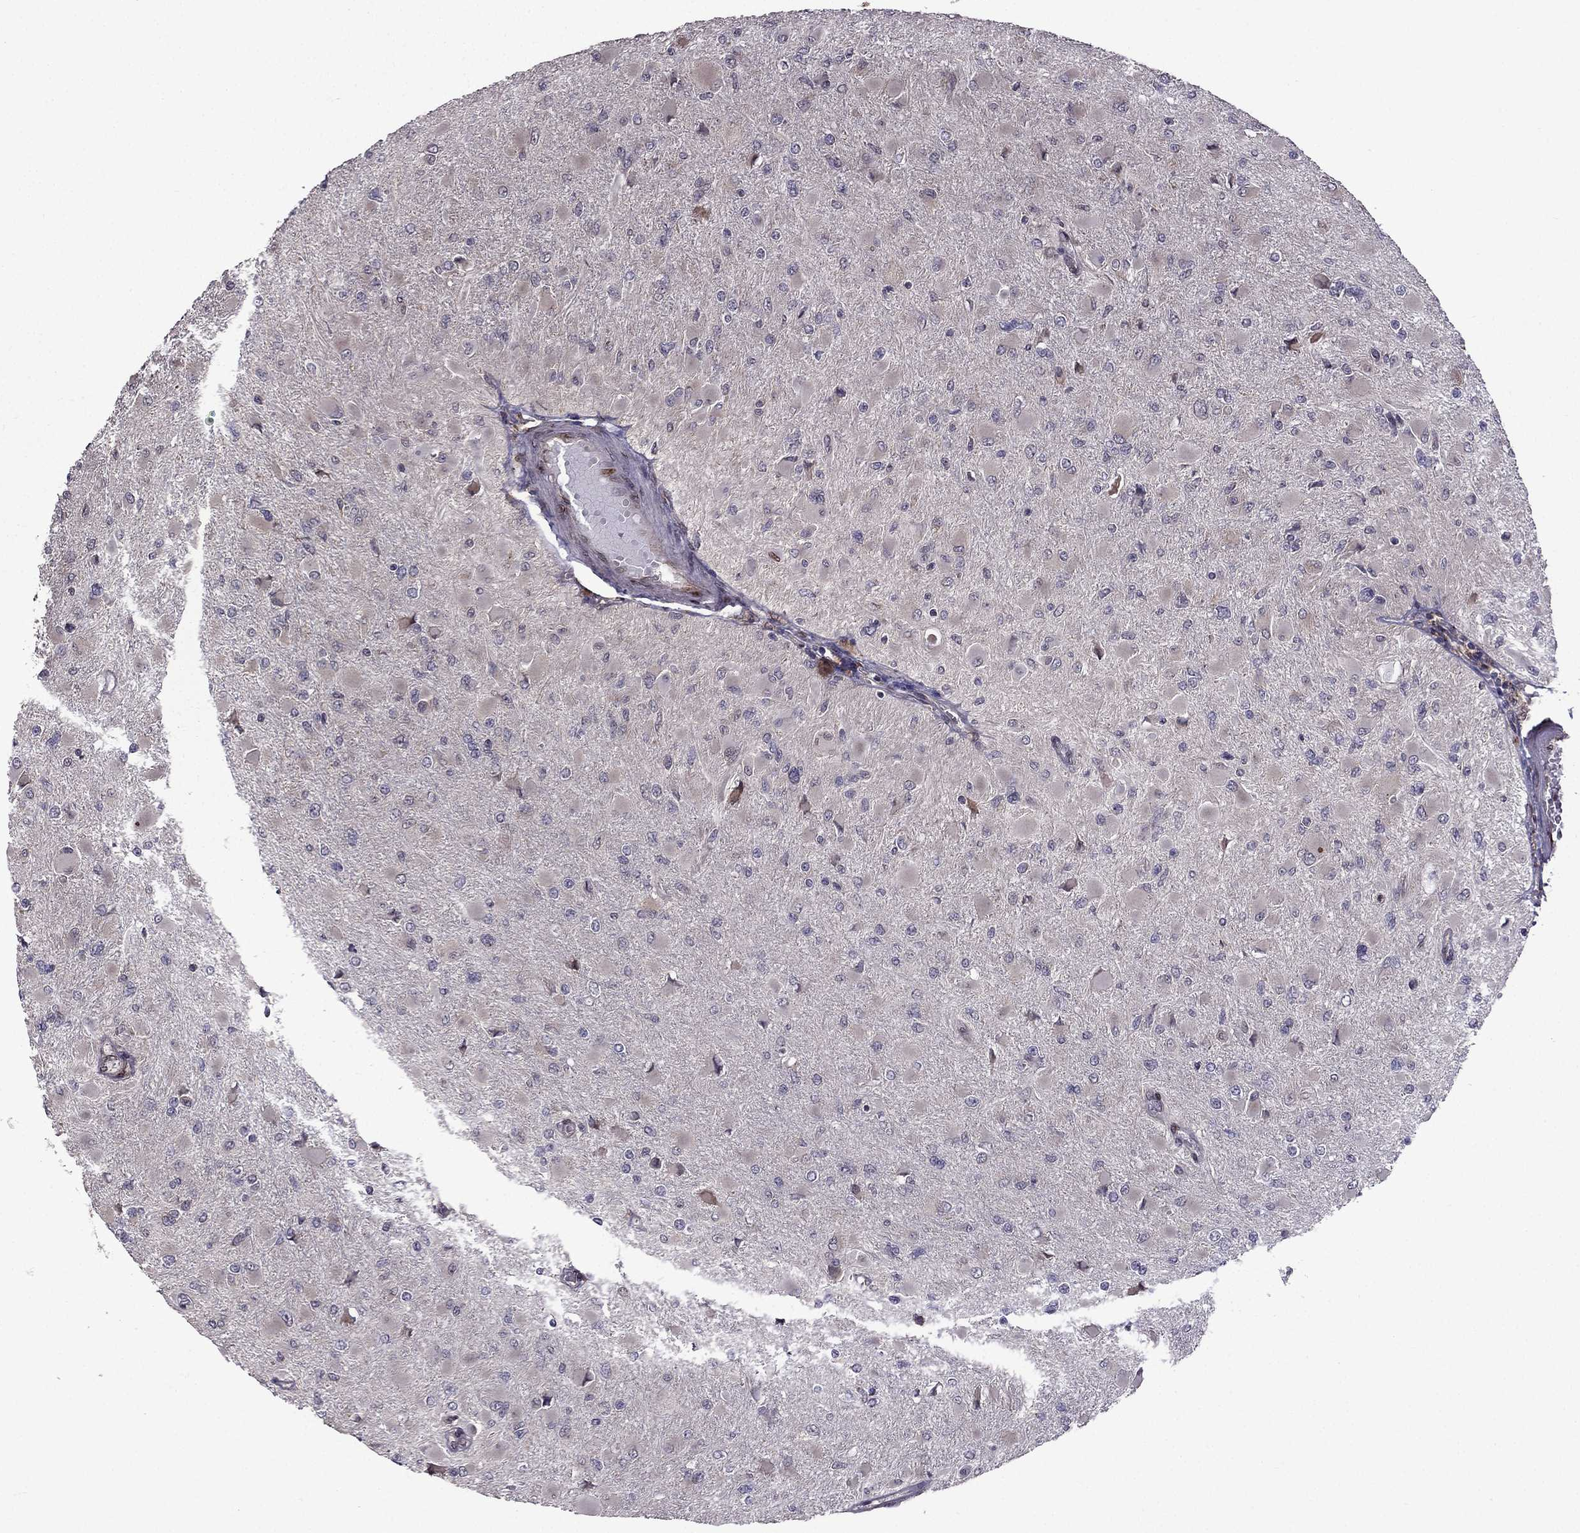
{"staining": {"intensity": "negative", "quantity": "none", "location": "none"}, "tissue": "glioma", "cell_type": "Tumor cells", "image_type": "cancer", "snomed": [{"axis": "morphology", "description": "Glioma, malignant, High grade"}, {"axis": "topography", "description": "Cerebral cortex"}], "caption": "An image of human glioma is negative for staining in tumor cells.", "gene": "IKBIP", "patient": {"sex": "female", "age": 36}}